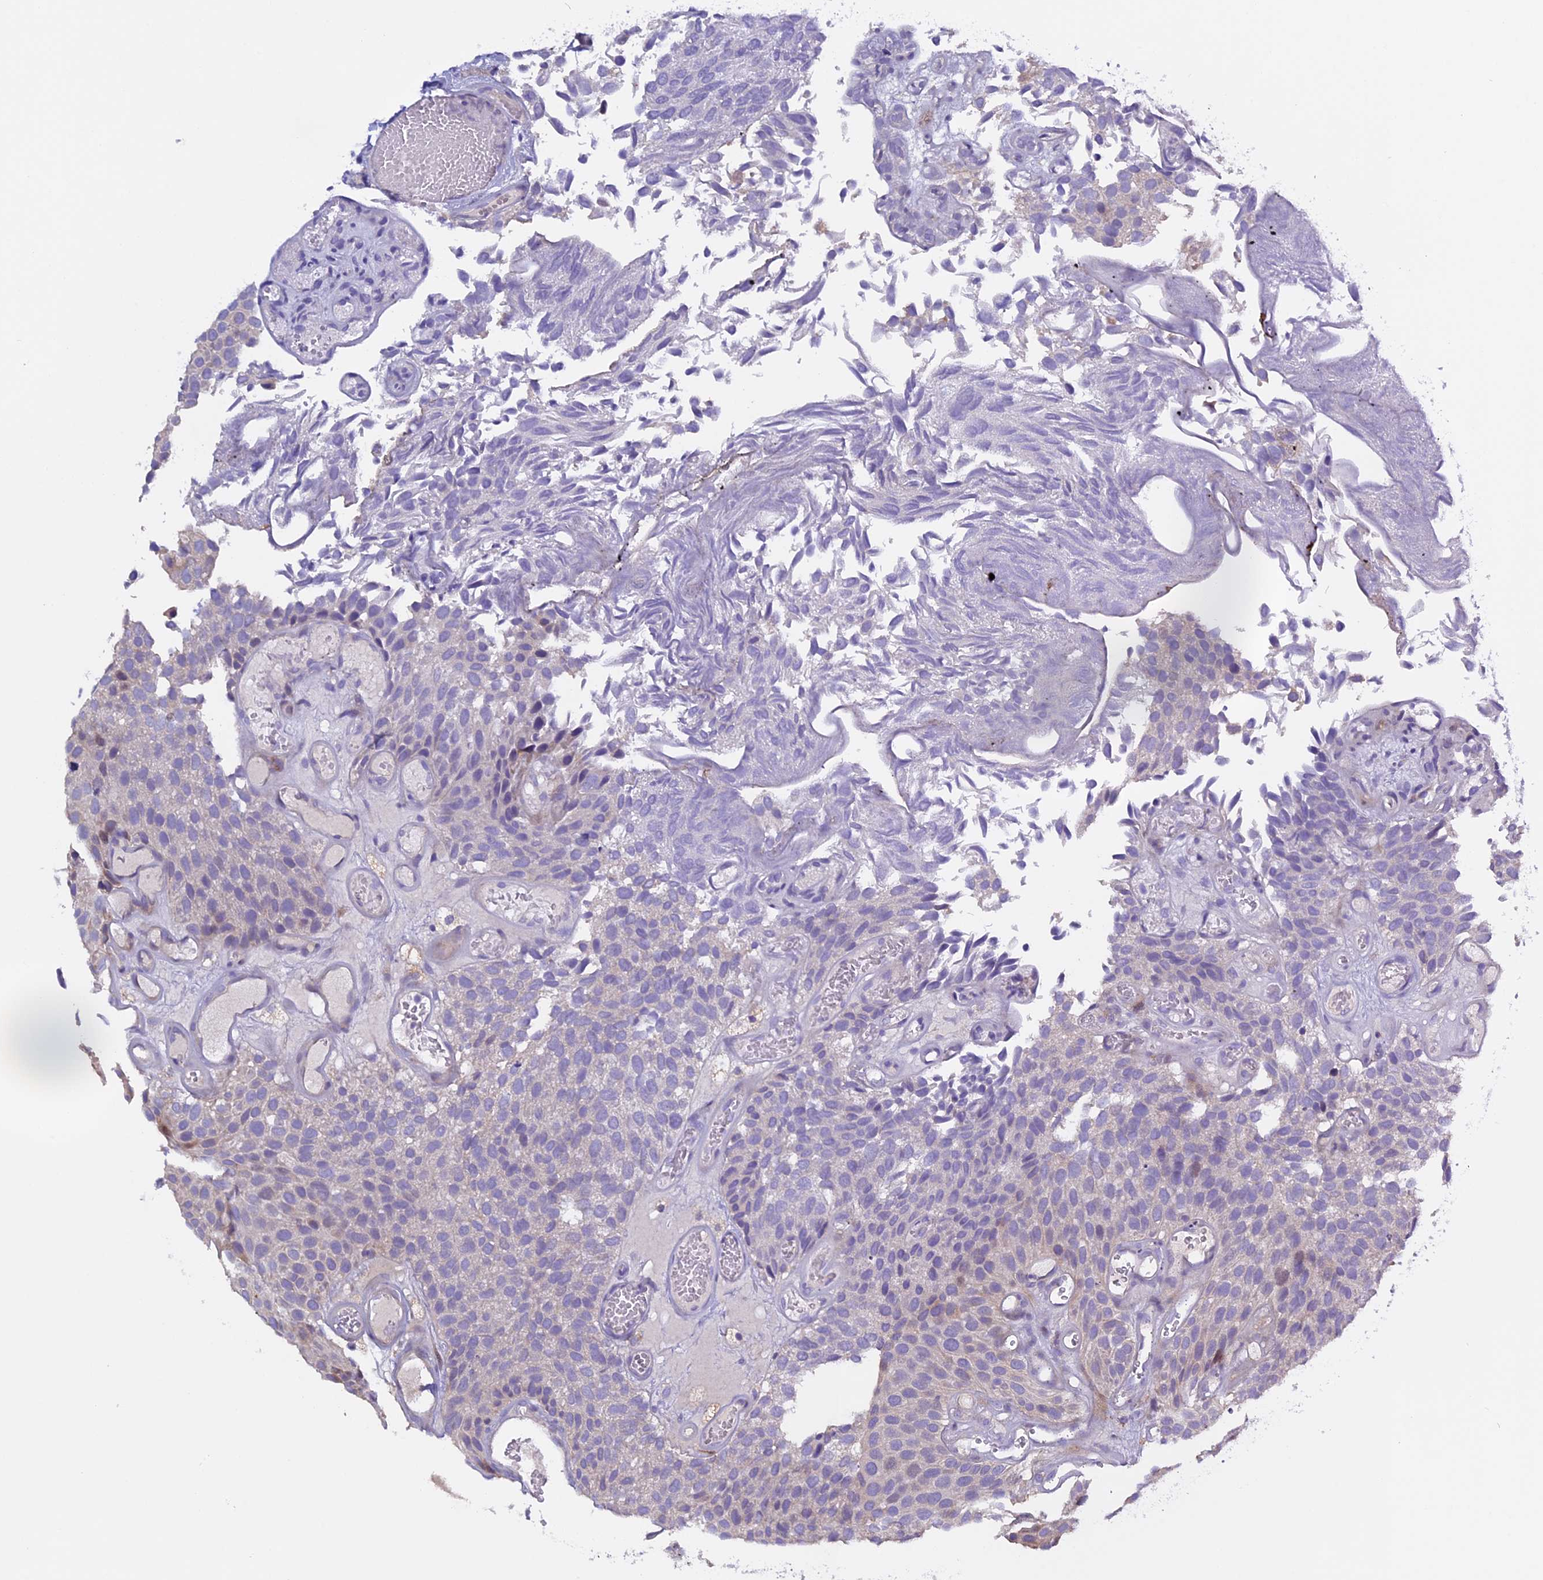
{"staining": {"intensity": "moderate", "quantity": "<25%", "location": "cytoplasmic/membranous"}, "tissue": "urothelial cancer", "cell_type": "Tumor cells", "image_type": "cancer", "snomed": [{"axis": "morphology", "description": "Urothelial carcinoma, Low grade"}, {"axis": "topography", "description": "Urinary bladder"}], "caption": "Human urothelial cancer stained for a protein (brown) reveals moderate cytoplasmic/membranous positive staining in approximately <25% of tumor cells.", "gene": "RTTN", "patient": {"sex": "male", "age": 89}}